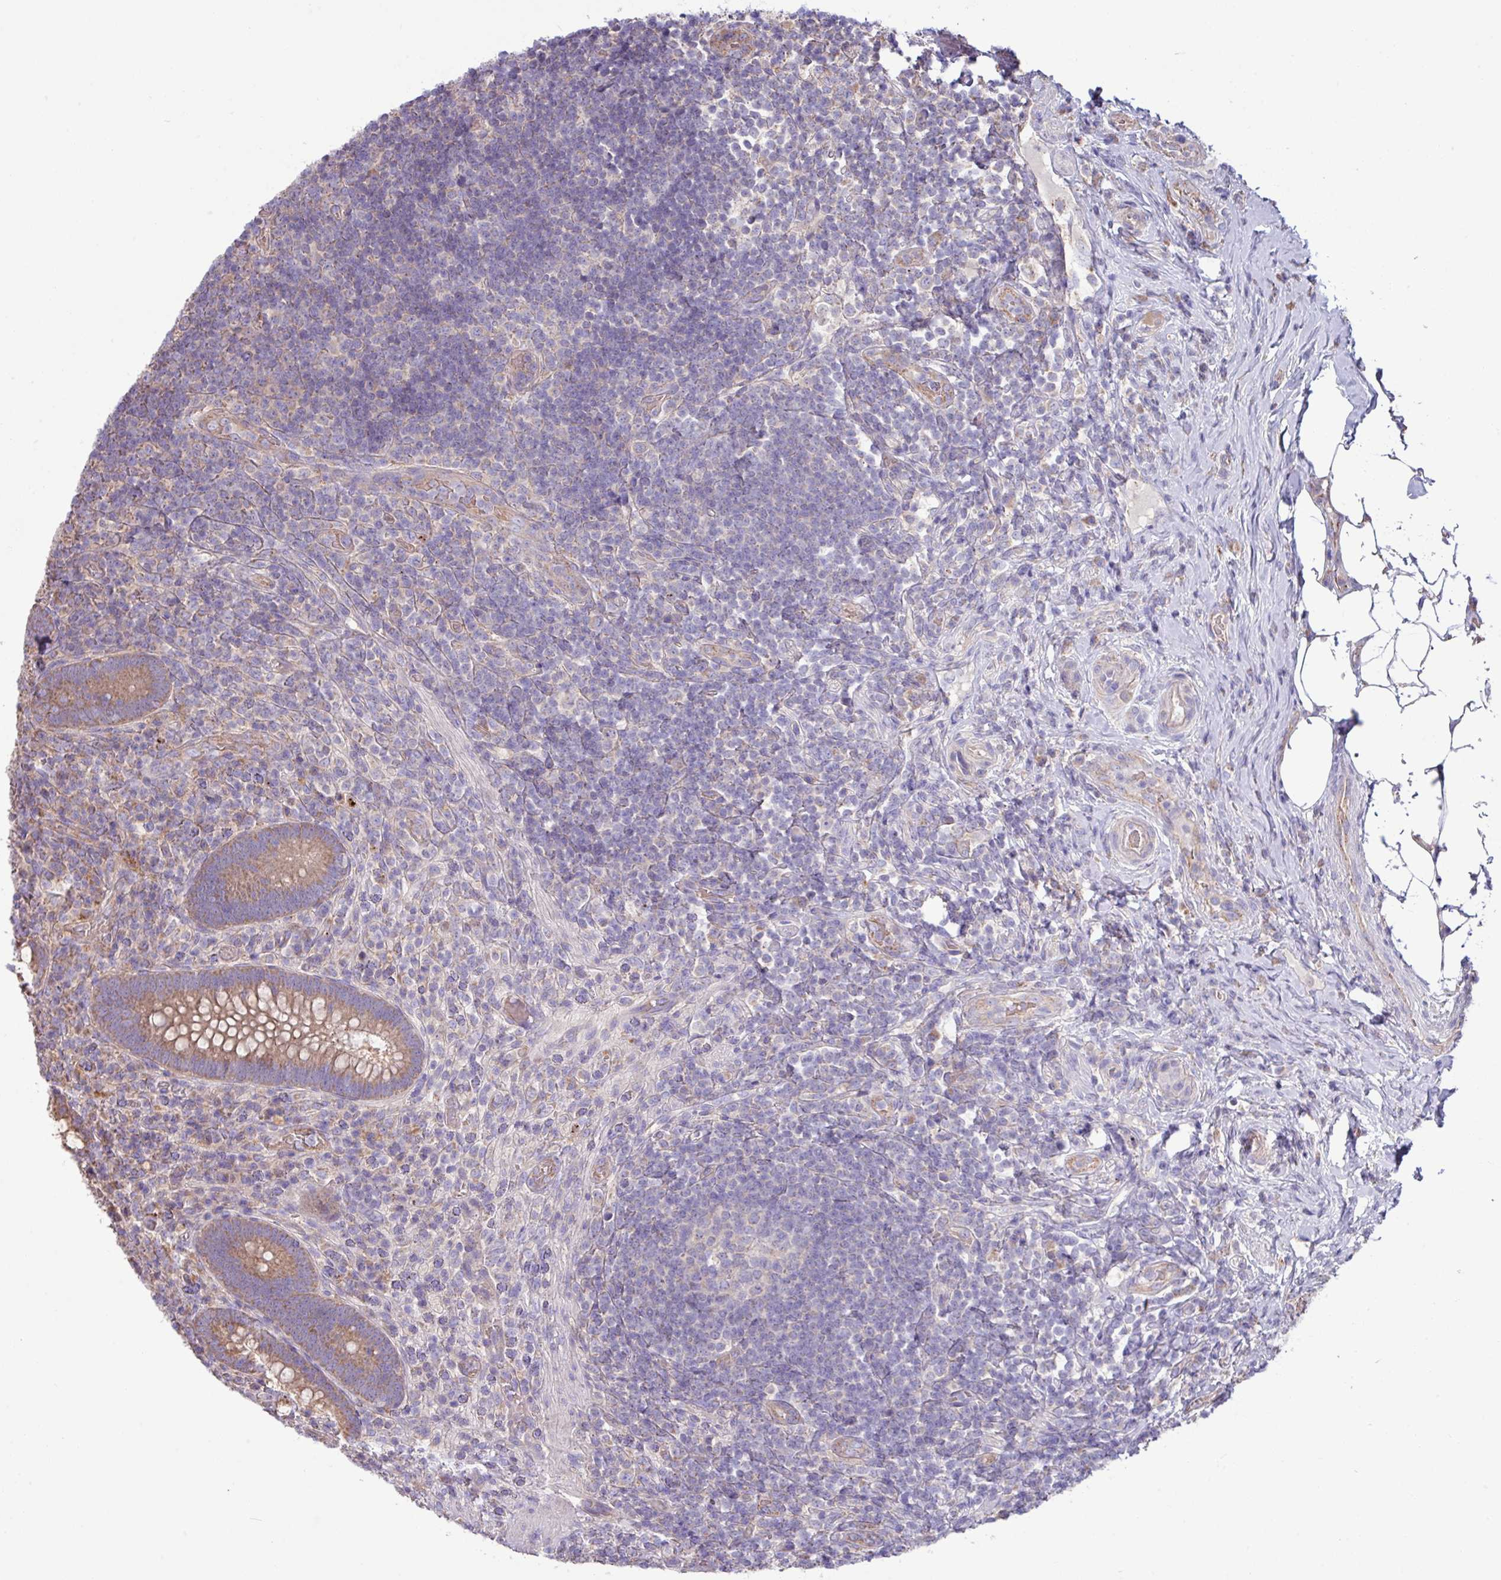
{"staining": {"intensity": "moderate", "quantity": ">75%", "location": "cytoplasmic/membranous"}, "tissue": "appendix", "cell_type": "Glandular cells", "image_type": "normal", "snomed": [{"axis": "morphology", "description": "Normal tissue, NOS"}, {"axis": "topography", "description": "Appendix"}], "caption": "IHC staining of unremarkable appendix, which demonstrates medium levels of moderate cytoplasmic/membranous positivity in about >75% of glandular cells indicating moderate cytoplasmic/membranous protein positivity. The staining was performed using DAB (brown) for protein detection and nuclei were counterstained in hematoxylin (blue).", "gene": "PPM1J", "patient": {"sex": "female", "age": 43}}